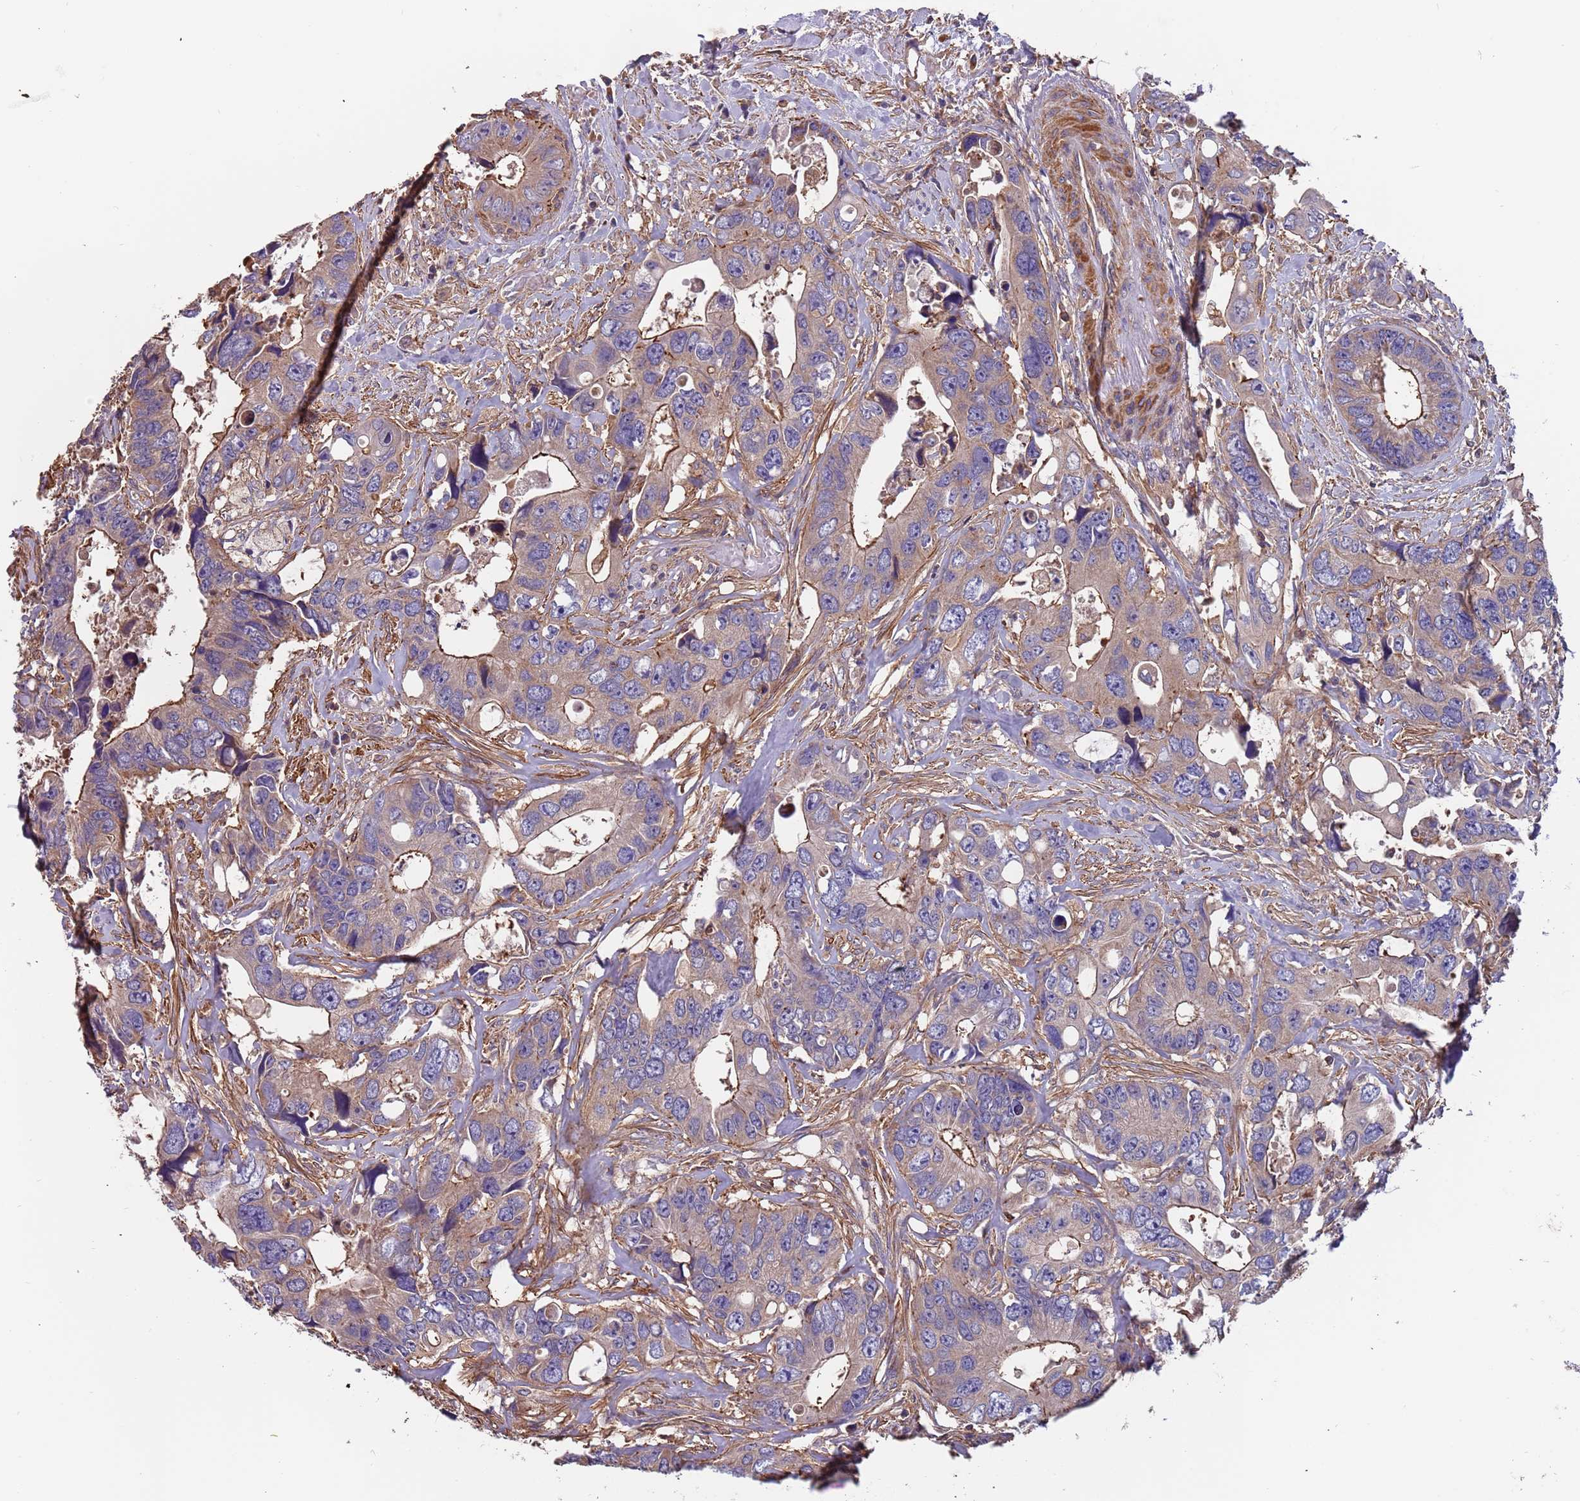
{"staining": {"intensity": "weak", "quantity": ">75%", "location": "cytoplasmic/membranous"}, "tissue": "colorectal cancer", "cell_type": "Tumor cells", "image_type": "cancer", "snomed": [{"axis": "morphology", "description": "Adenocarcinoma, NOS"}, {"axis": "topography", "description": "Rectum"}], "caption": "Weak cytoplasmic/membranous positivity for a protein is identified in approximately >75% of tumor cells of colorectal adenocarcinoma using immunohistochemistry.", "gene": "SYT4", "patient": {"sex": "male", "age": 57}}